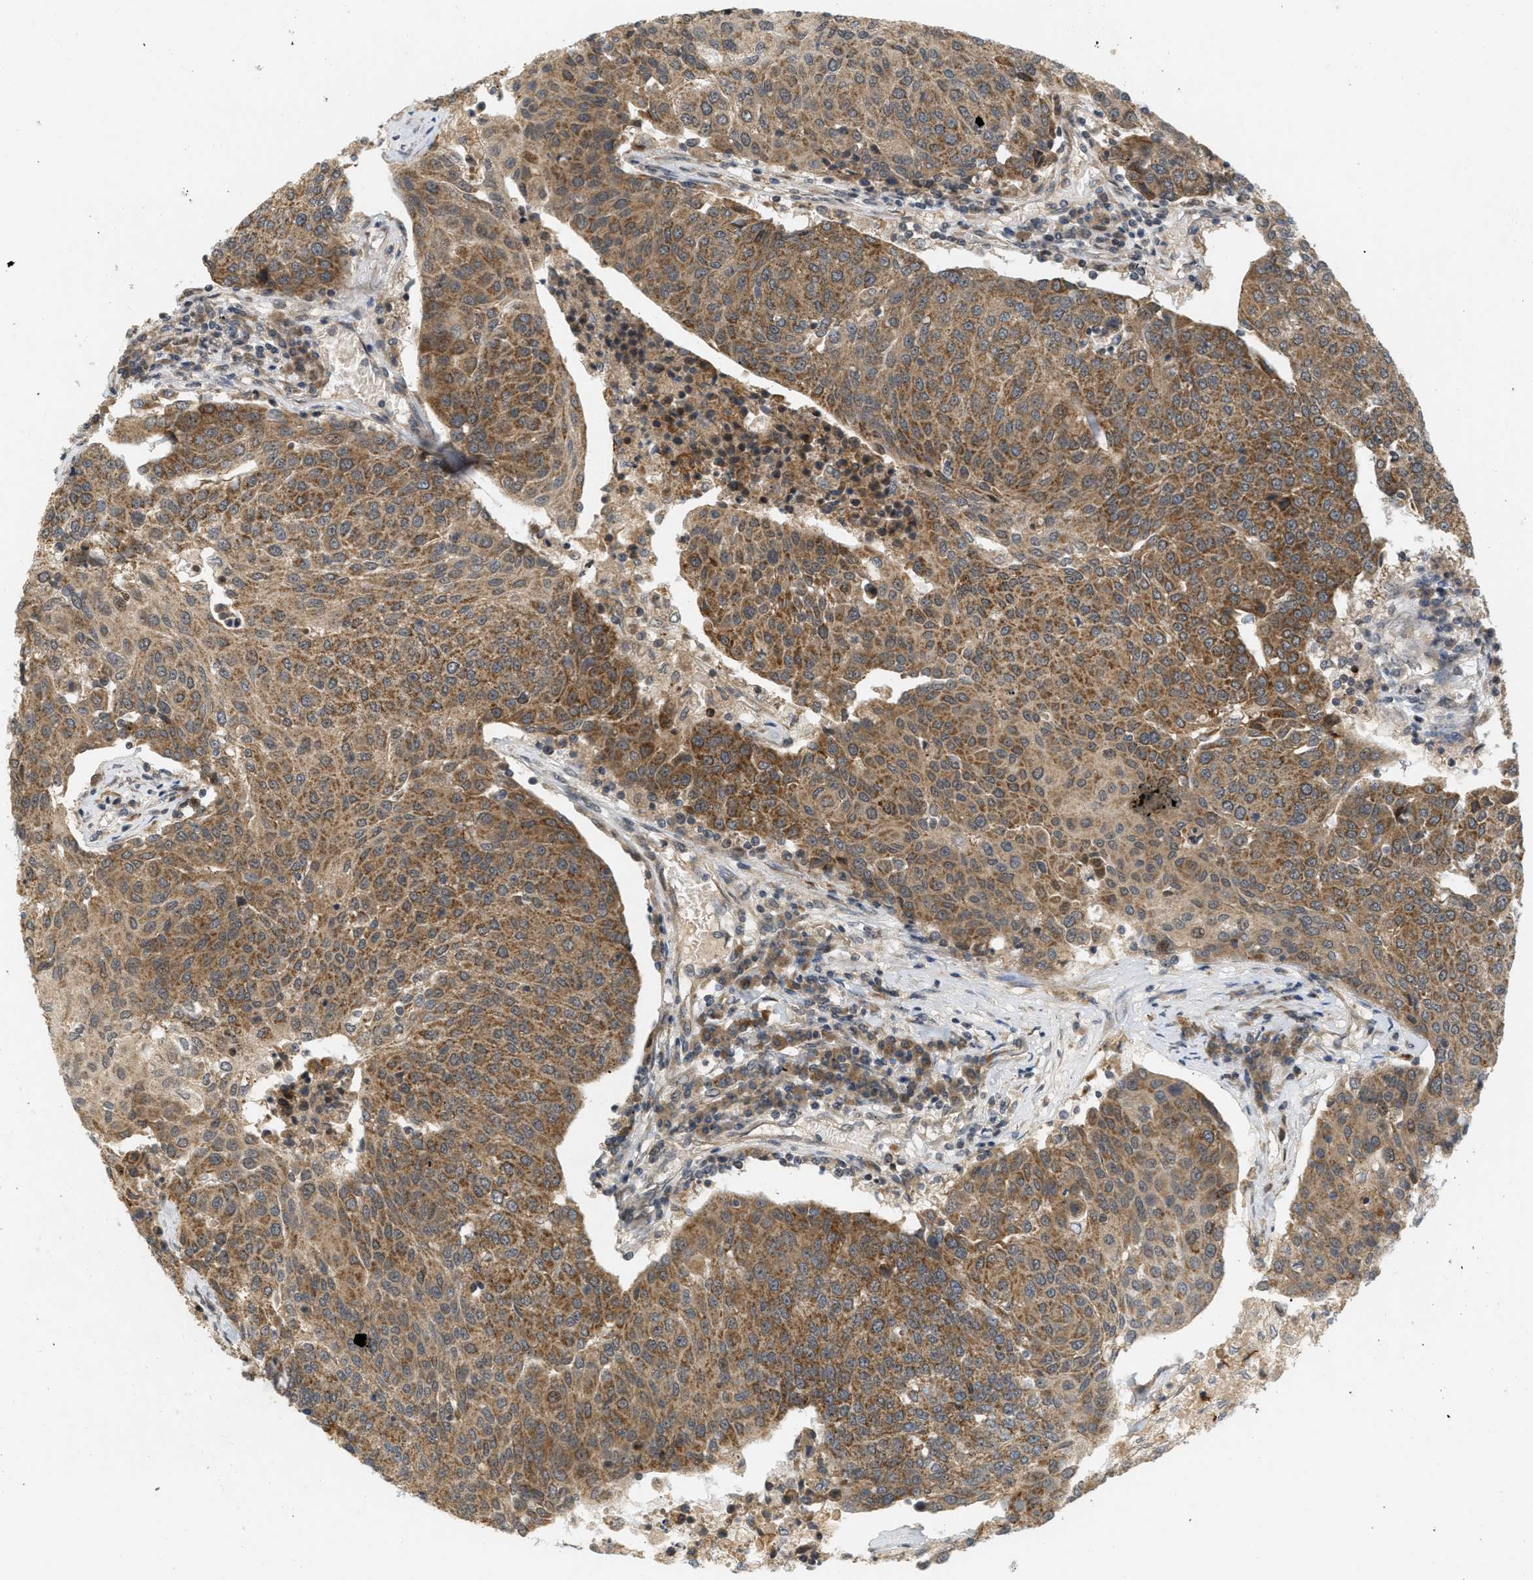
{"staining": {"intensity": "strong", "quantity": "25%-75%", "location": "cytoplasmic/membranous"}, "tissue": "urothelial cancer", "cell_type": "Tumor cells", "image_type": "cancer", "snomed": [{"axis": "morphology", "description": "Urothelial carcinoma, High grade"}, {"axis": "topography", "description": "Urinary bladder"}], "caption": "Protein analysis of urothelial cancer tissue demonstrates strong cytoplasmic/membranous expression in approximately 25%-75% of tumor cells.", "gene": "PRKD1", "patient": {"sex": "female", "age": 85}}